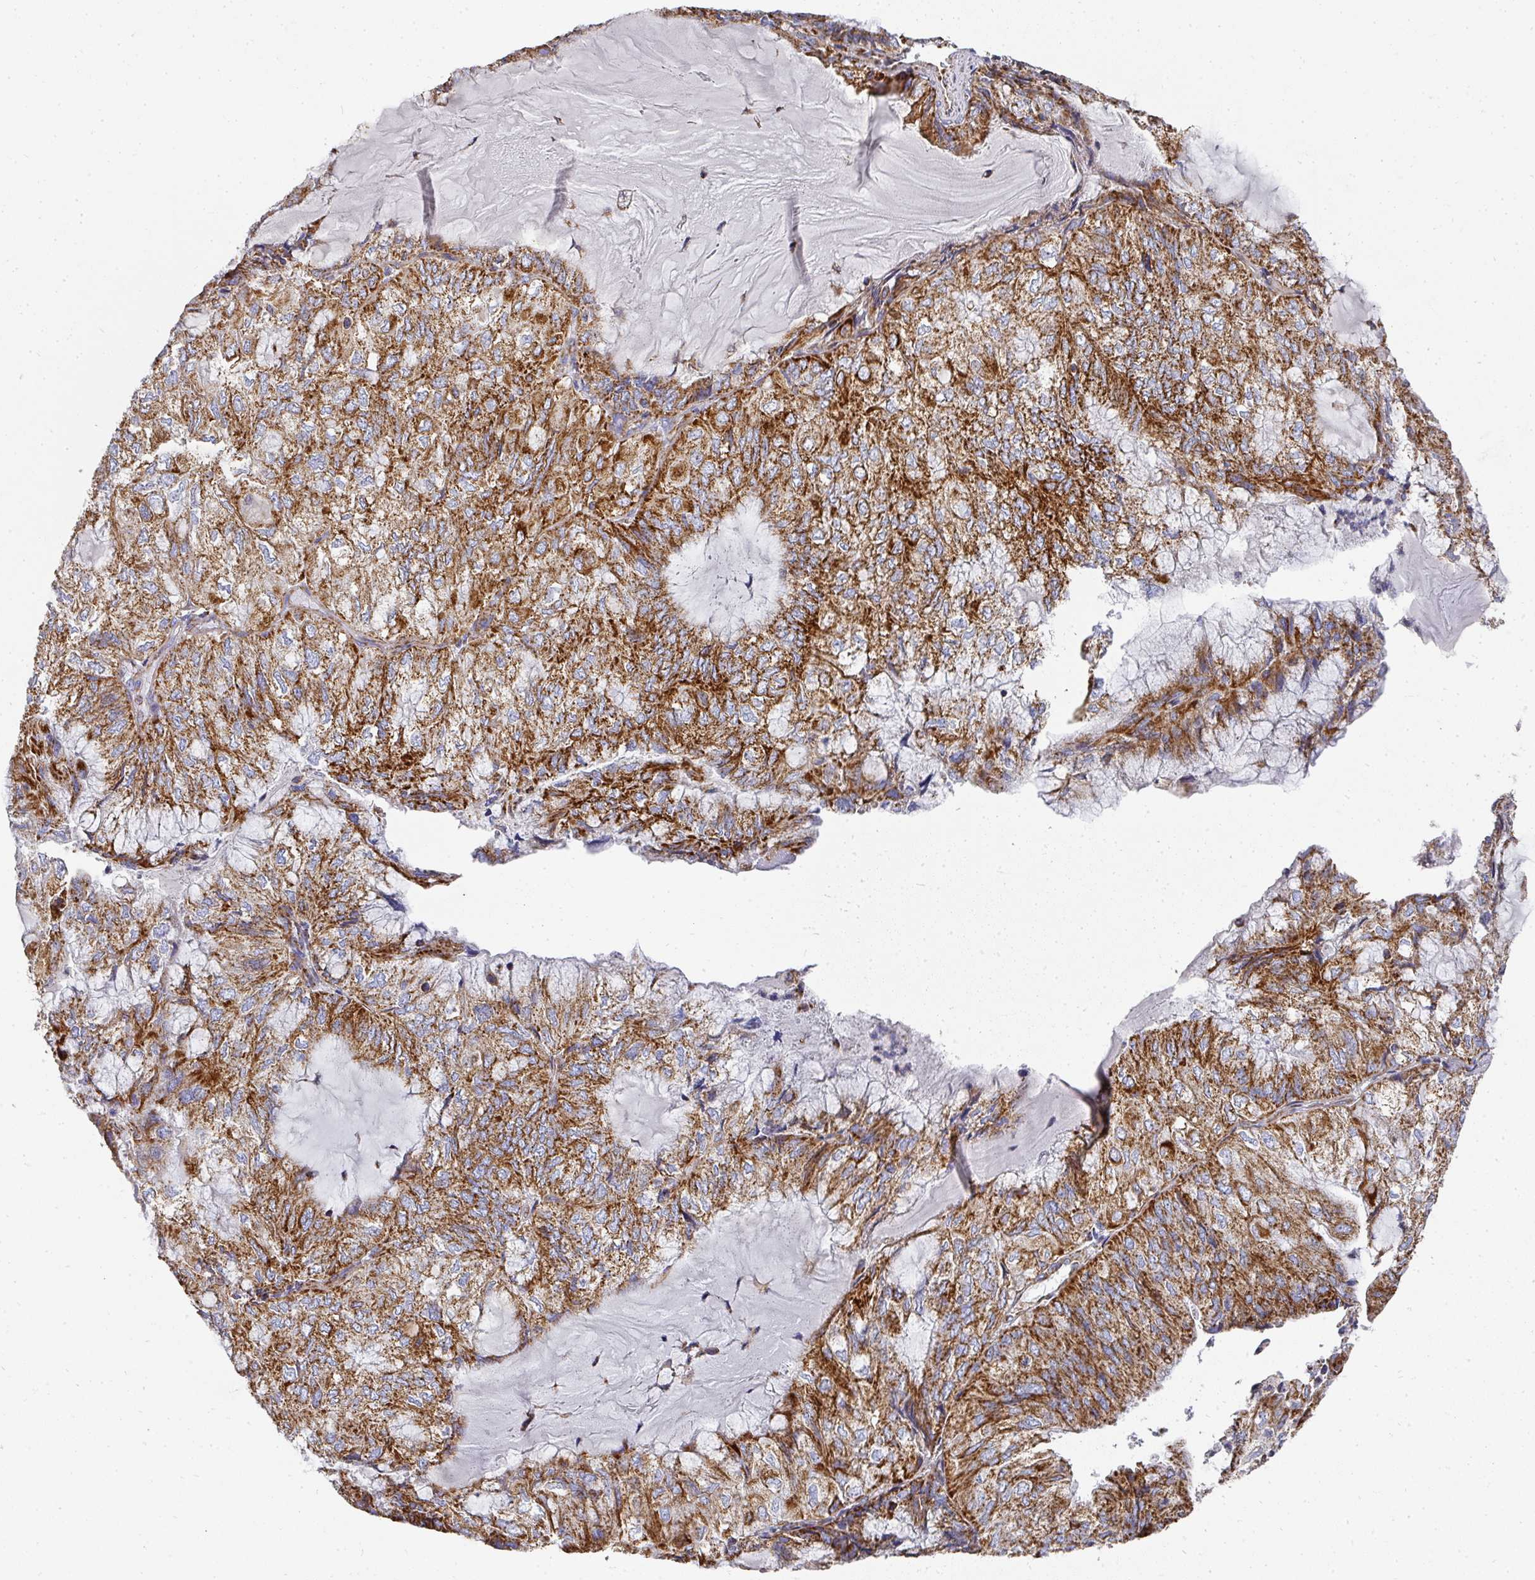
{"staining": {"intensity": "strong", "quantity": ">75%", "location": "cytoplasmic/membranous"}, "tissue": "endometrial cancer", "cell_type": "Tumor cells", "image_type": "cancer", "snomed": [{"axis": "morphology", "description": "Adenocarcinoma, NOS"}, {"axis": "topography", "description": "Endometrium"}], "caption": "Immunohistochemical staining of endometrial cancer (adenocarcinoma) exhibits strong cytoplasmic/membranous protein expression in approximately >75% of tumor cells.", "gene": "UQCRFS1", "patient": {"sex": "female", "age": 81}}